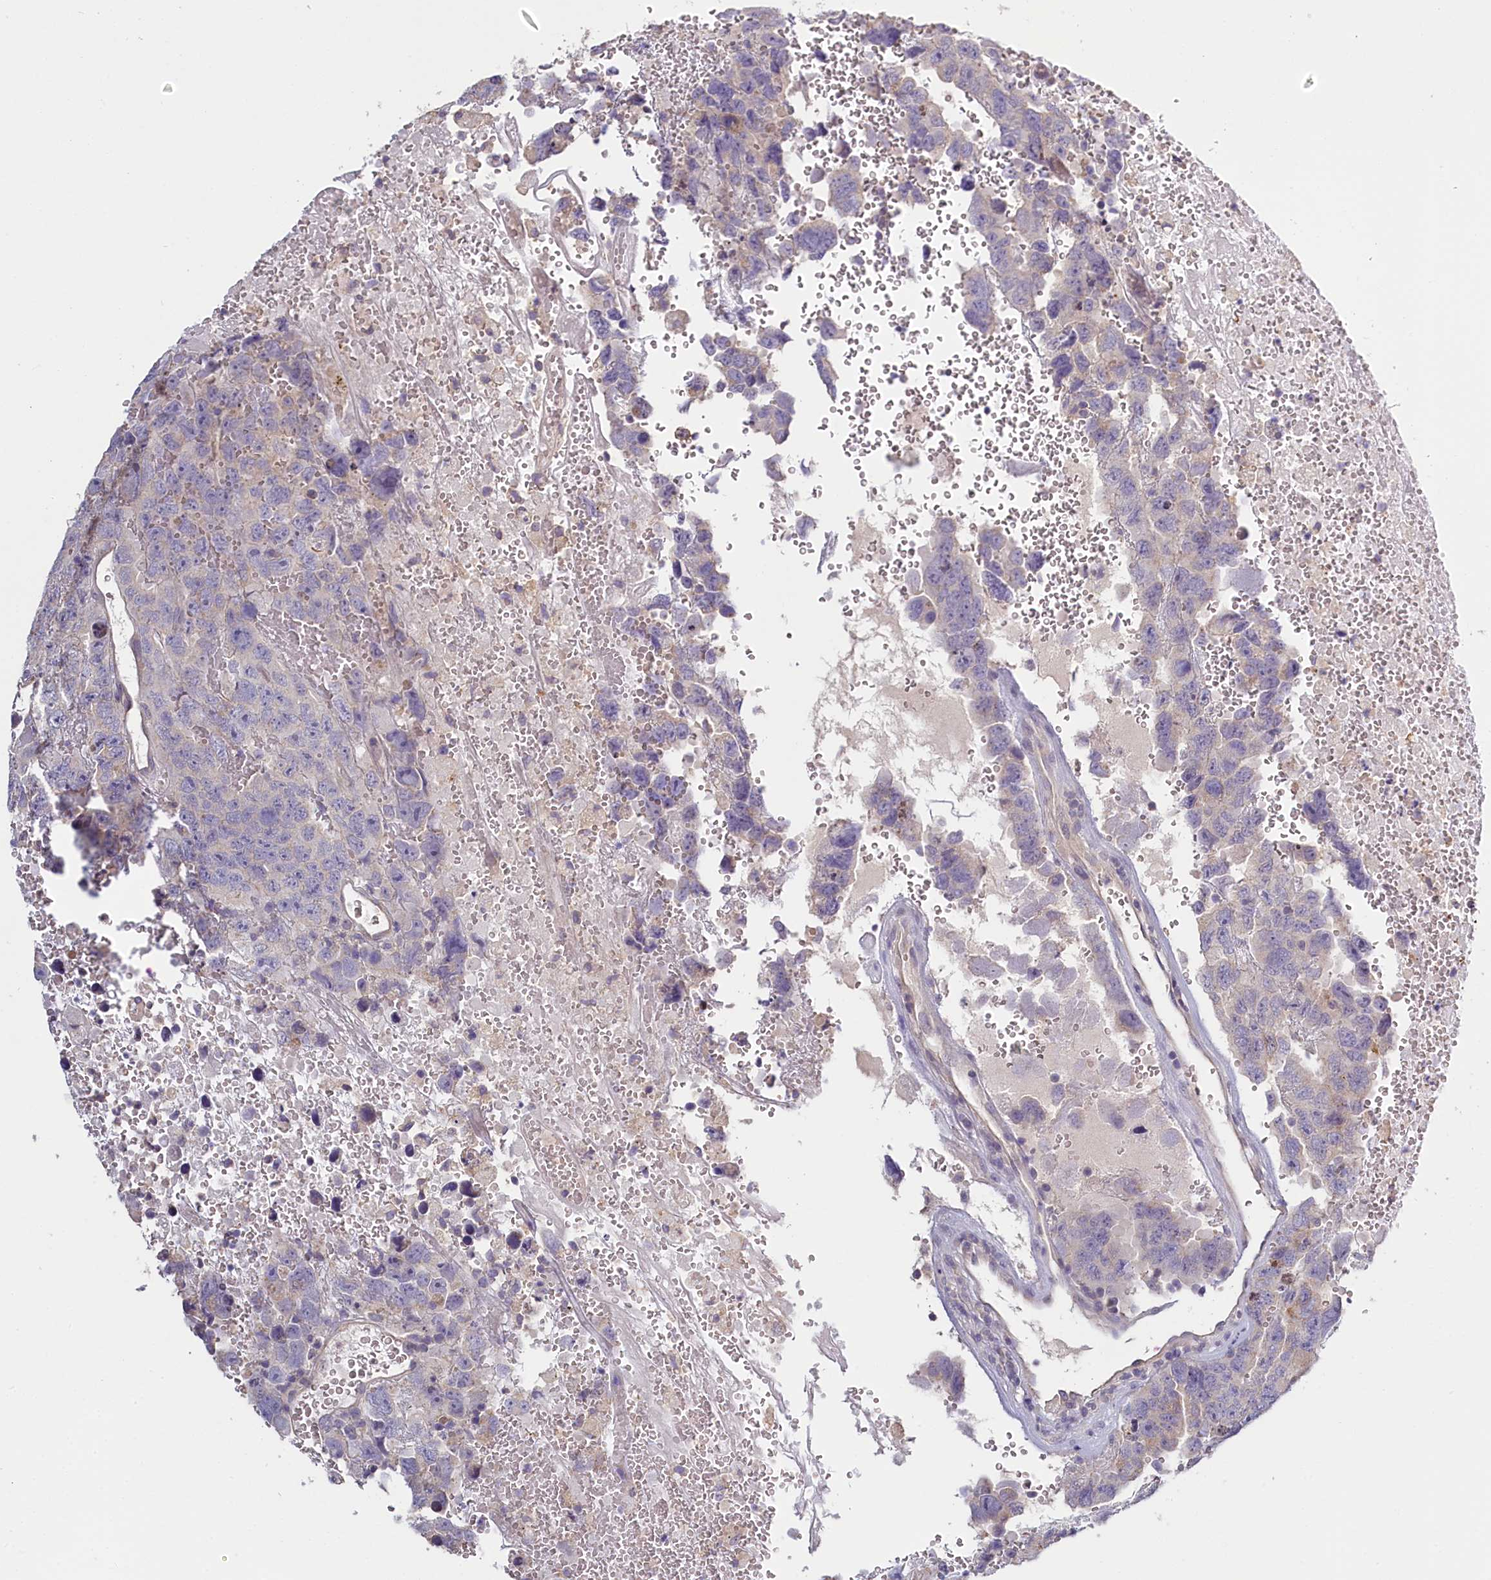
{"staining": {"intensity": "negative", "quantity": "none", "location": "none"}, "tissue": "testis cancer", "cell_type": "Tumor cells", "image_type": "cancer", "snomed": [{"axis": "morphology", "description": "Carcinoma, Embryonal, NOS"}, {"axis": "topography", "description": "Testis"}], "caption": "The photomicrograph exhibits no staining of tumor cells in embryonal carcinoma (testis).", "gene": "PDE6D", "patient": {"sex": "male", "age": 45}}